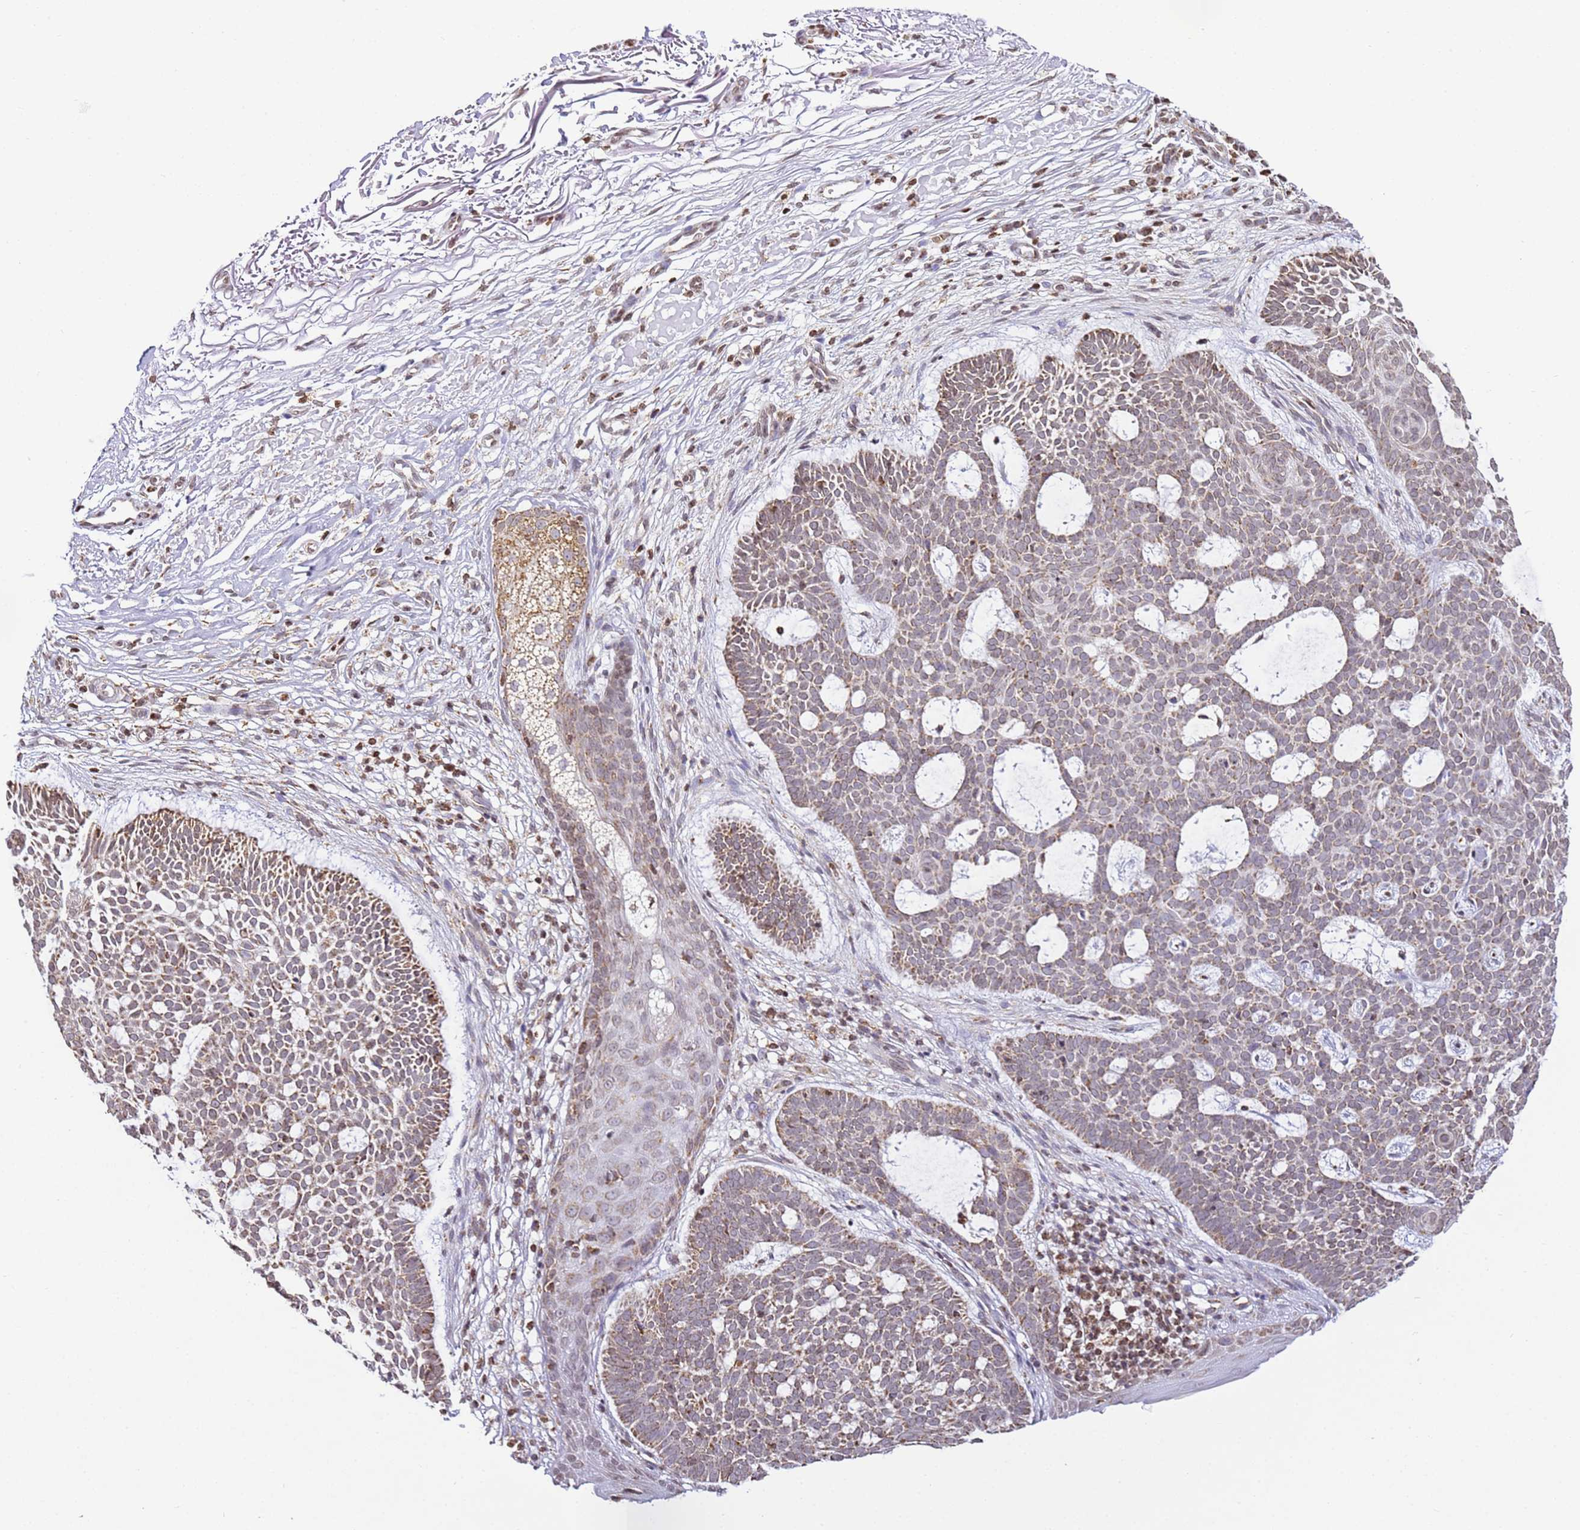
{"staining": {"intensity": "moderate", "quantity": "25%-75%", "location": "cytoplasmic/membranous"}, "tissue": "skin cancer", "cell_type": "Tumor cells", "image_type": "cancer", "snomed": [{"axis": "morphology", "description": "Basal cell carcinoma"}, {"axis": "topography", "description": "Skin"}], "caption": "A brown stain labels moderate cytoplasmic/membranous expression of a protein in human skin basal cell carcinoma tumor cells.", "gene": "HSPE1", "patient": {"sex": "male", "age": 85}}